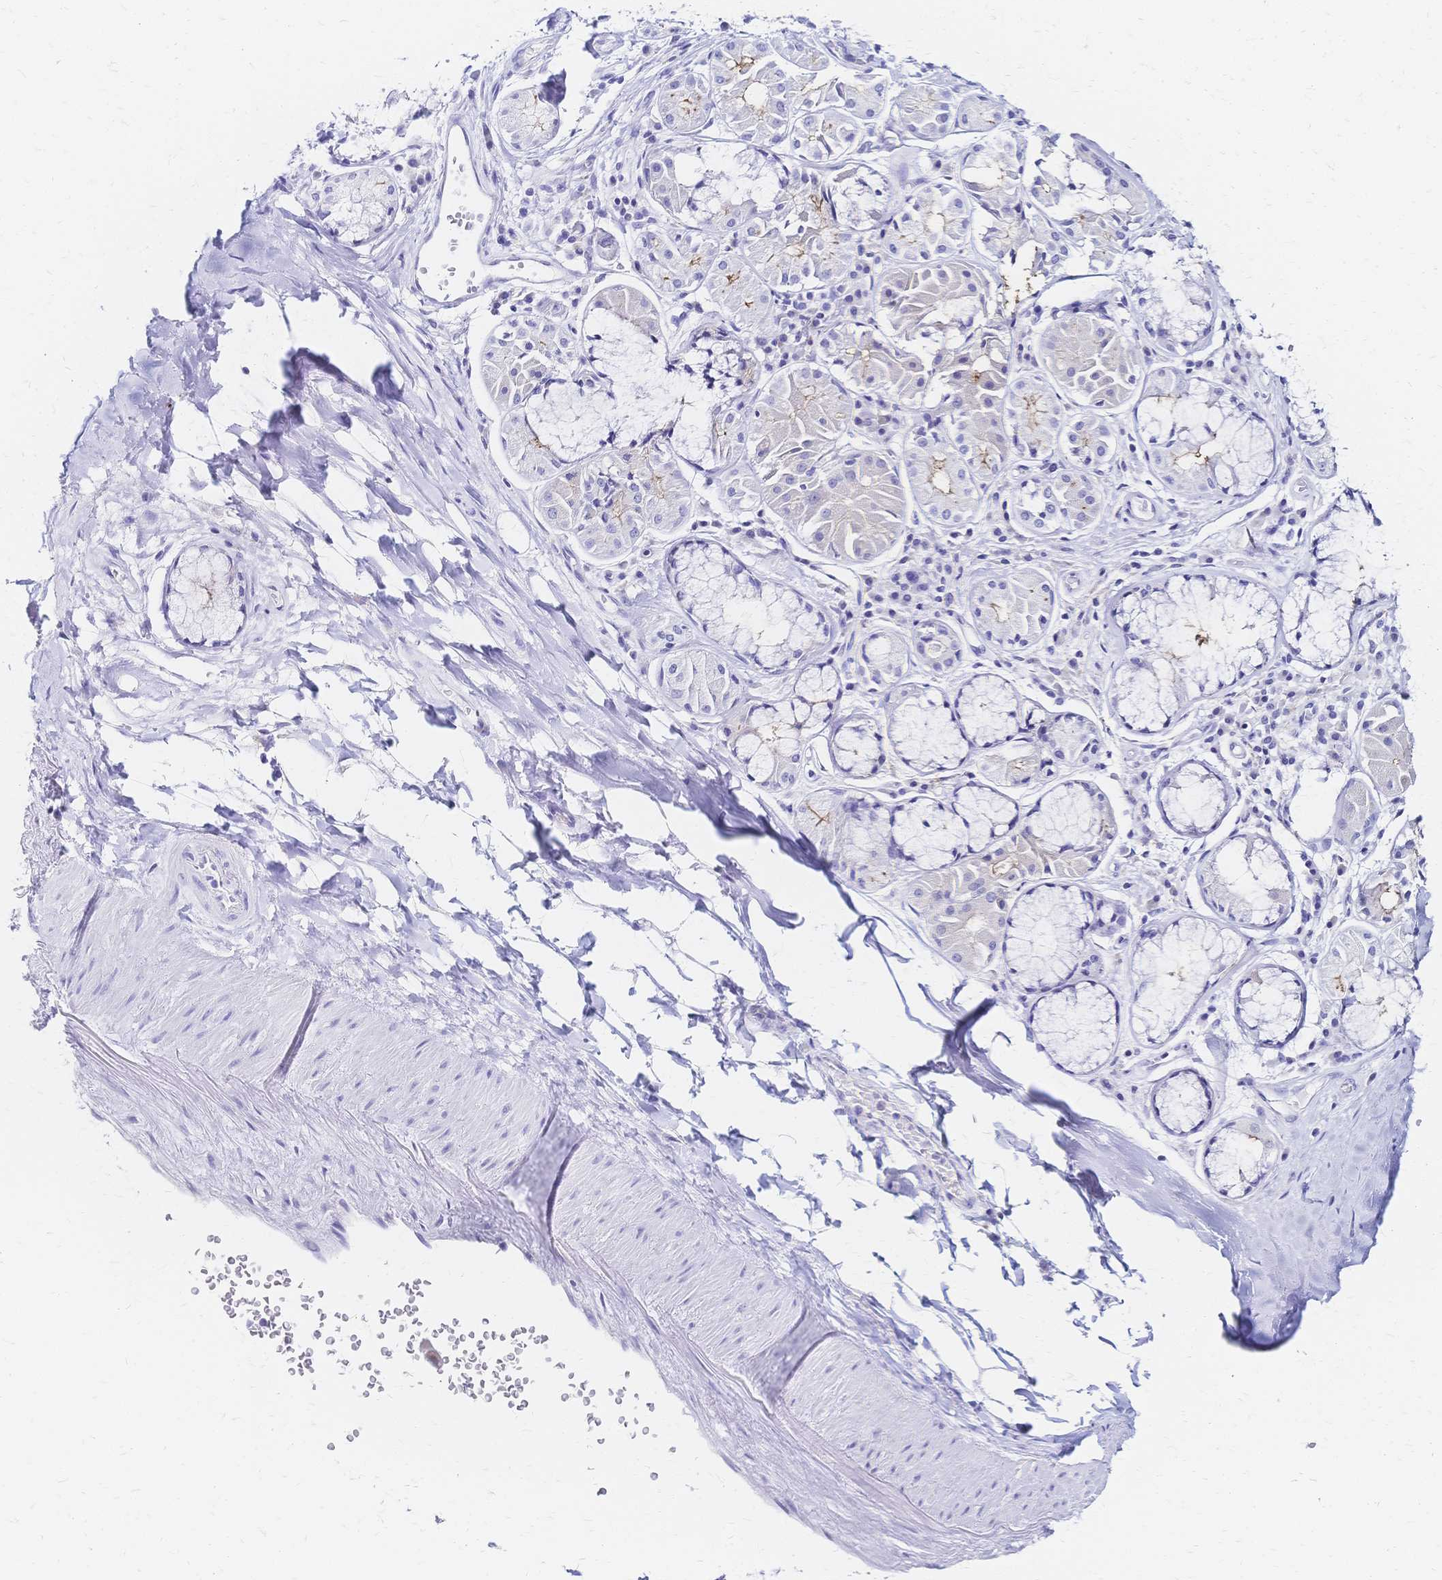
{"staining": {"intensity": "negative", "quantity": "none", "location": "none"}, "tissue": "adipose tissue", "cell_type": "Adipocytes", "image_type": "normal", "snomed": [{"axis": "morphology", "description": "Normal tissue, NOS"}, {"axis": "topography", "description": "Cartilage tissue"}, {"axis": "topography", "description": "Bronchus"}], "caption": "This histopathology image is of unremarkable adipose tissue stained with immunohistochemistry (IHC) to label a protein in brown with the nuclei are counter-stained blue. There is no staining in adipocytes.", "gene": "SLC5A1", "patient": {"sex": "male", "age": 64}}